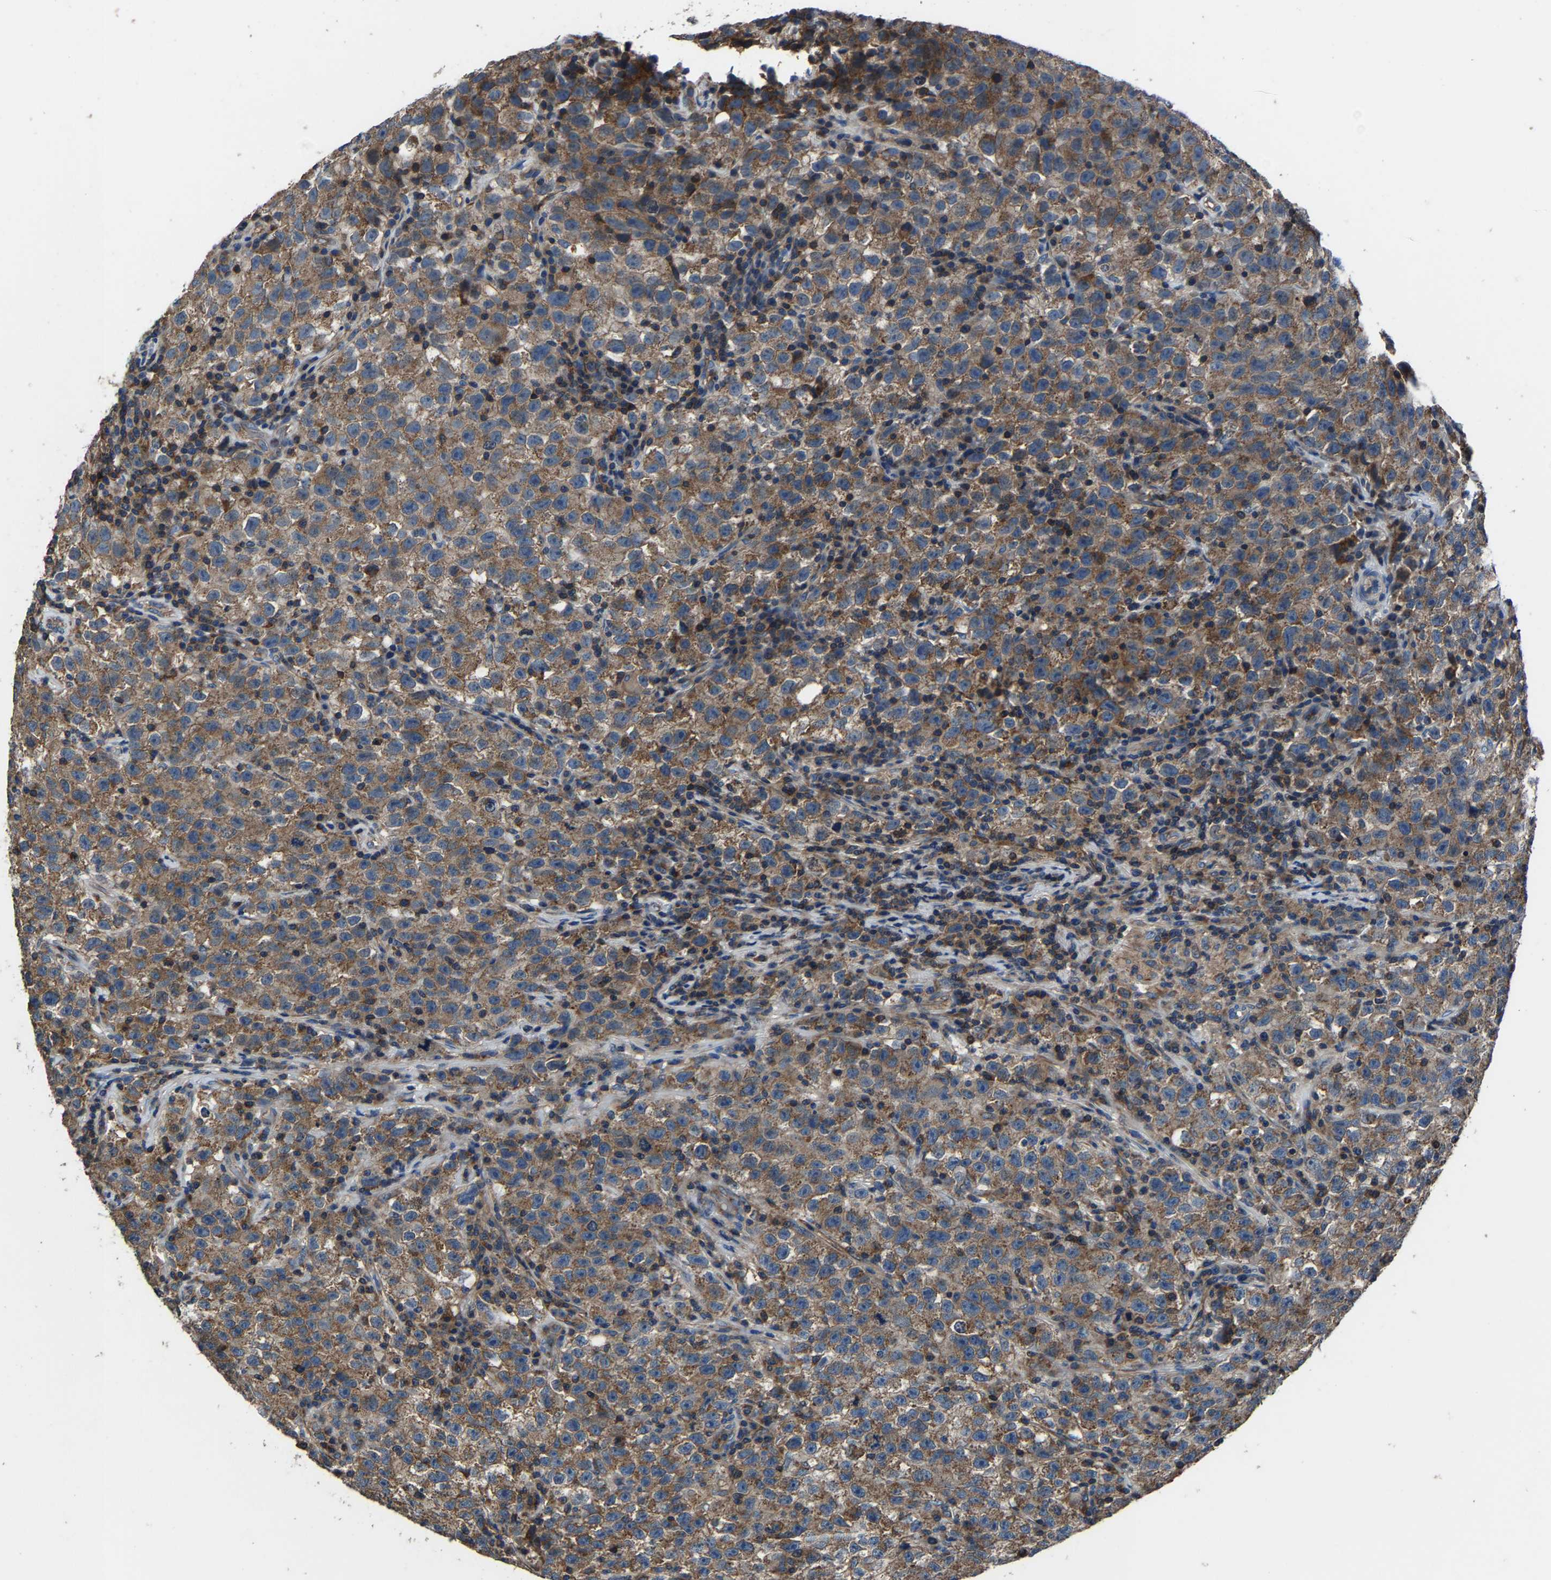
{"staining": {"intensity": "moderate", "quantity": ">75%", "location": "cytoplasmic/membranous"}, "tissue": "testis cancer", "cell_type": "Tumor cells", "image_type": "cancer", "snomed": [{"axis": "morphology", "description": "Seminoma, NOS"}, {"axis": "topography", "description": "Testis"}], "caption": "Moderate cytoplasmic/membranous staining for a protein is seen in about >75% of tumor cells of seminoma (testis) using immunohistochemistry (IHC).", "gene": "KIAA1958", "patient": {"sex": "male", "age": 22}}